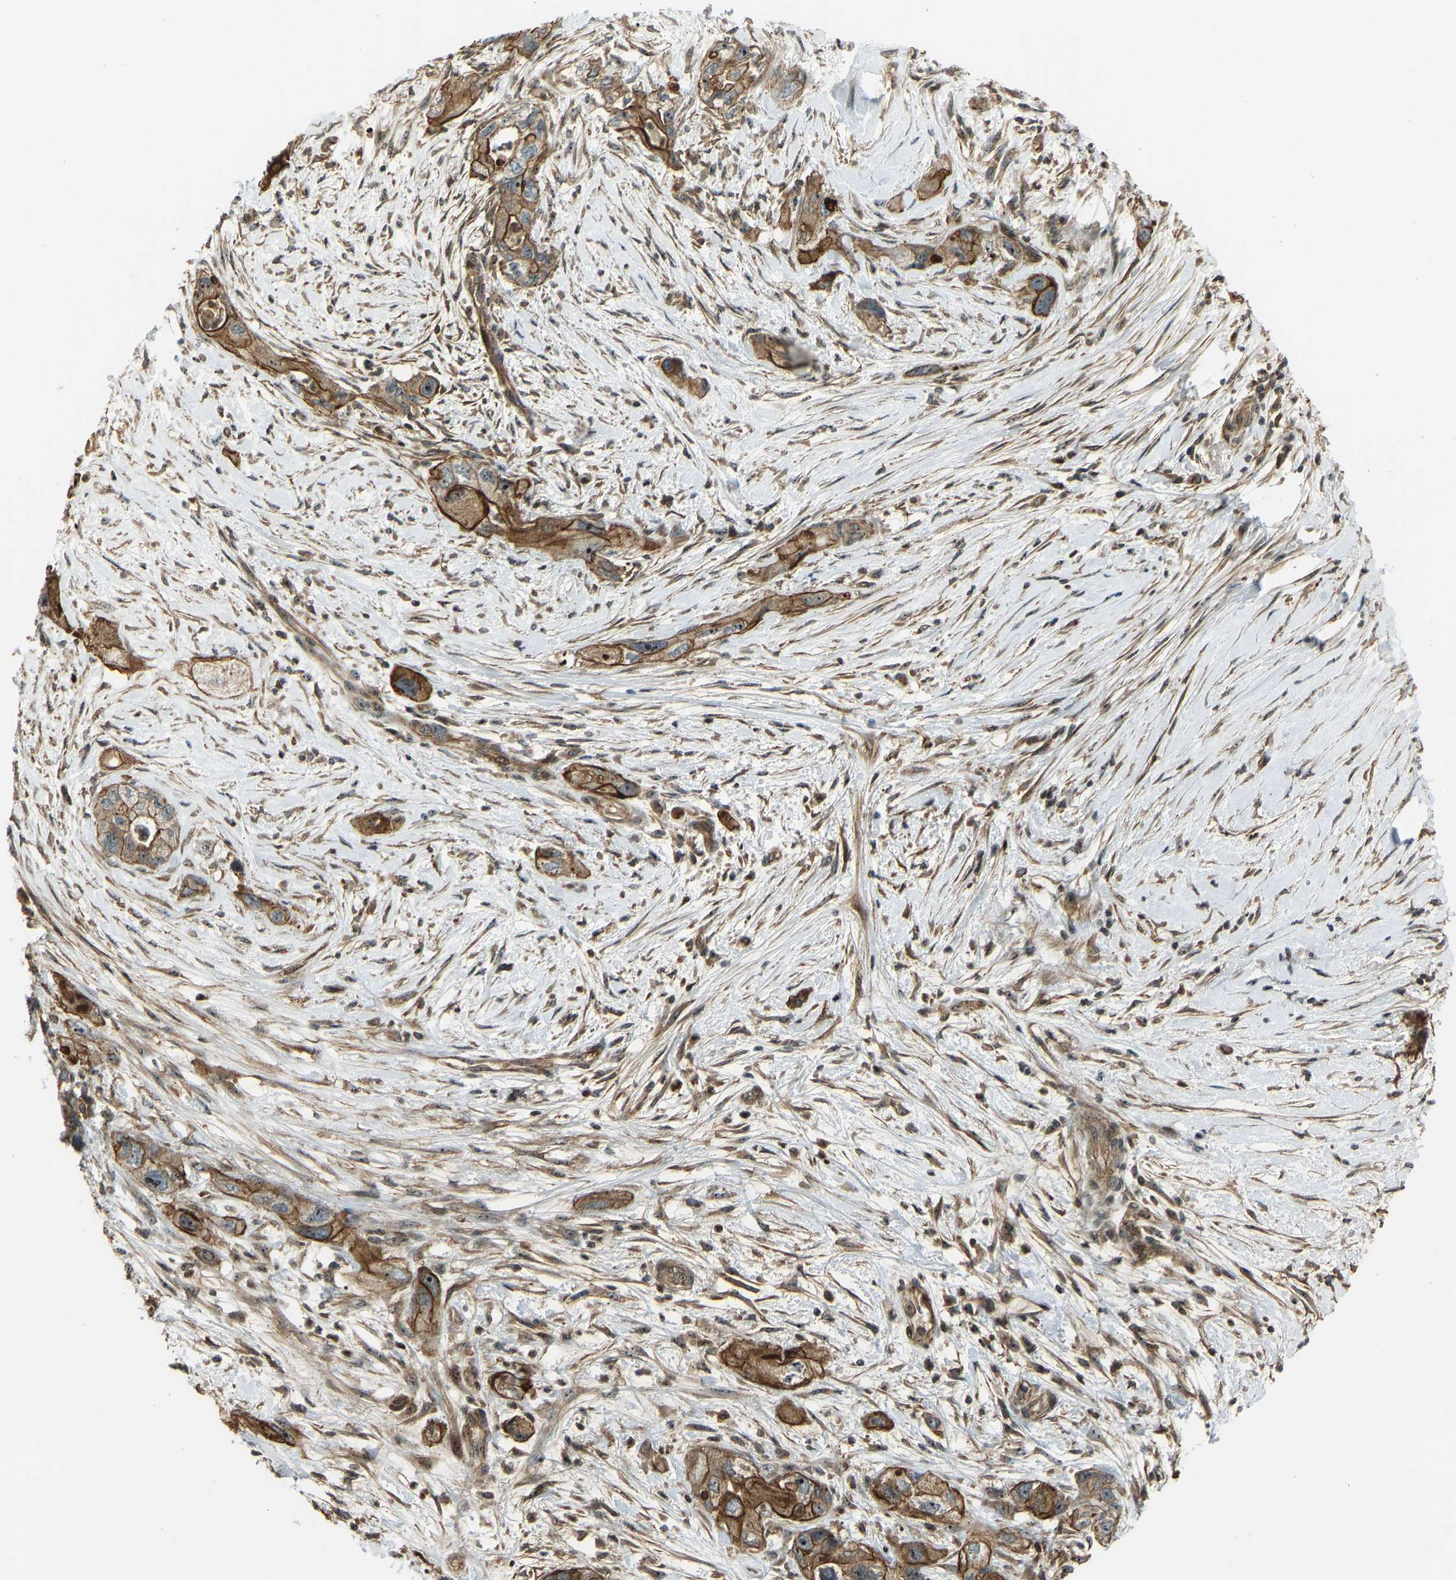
{"staining": {"intensity": "strong", "quantity": ">75%", "location": "cytoplasmic/membranous"}, "tissue": "pancreatic cancer", "cell_type": "Tumor cells", "image_type": "cancer", "snomed": [{"axis": "morphology", "description": "Adenocarcinoma, NOS"}, {"axis": "topography", "description": "Pancreas"}], "caption": "Pancreatic adenocarcinoma was stained to show a protein in brown. There is high levels of strong cytoplasmic/membranous positivity in about >75% of tumor cells.", "gene": "SVOPL", "patient": {"sex": "female", "age": 73}}